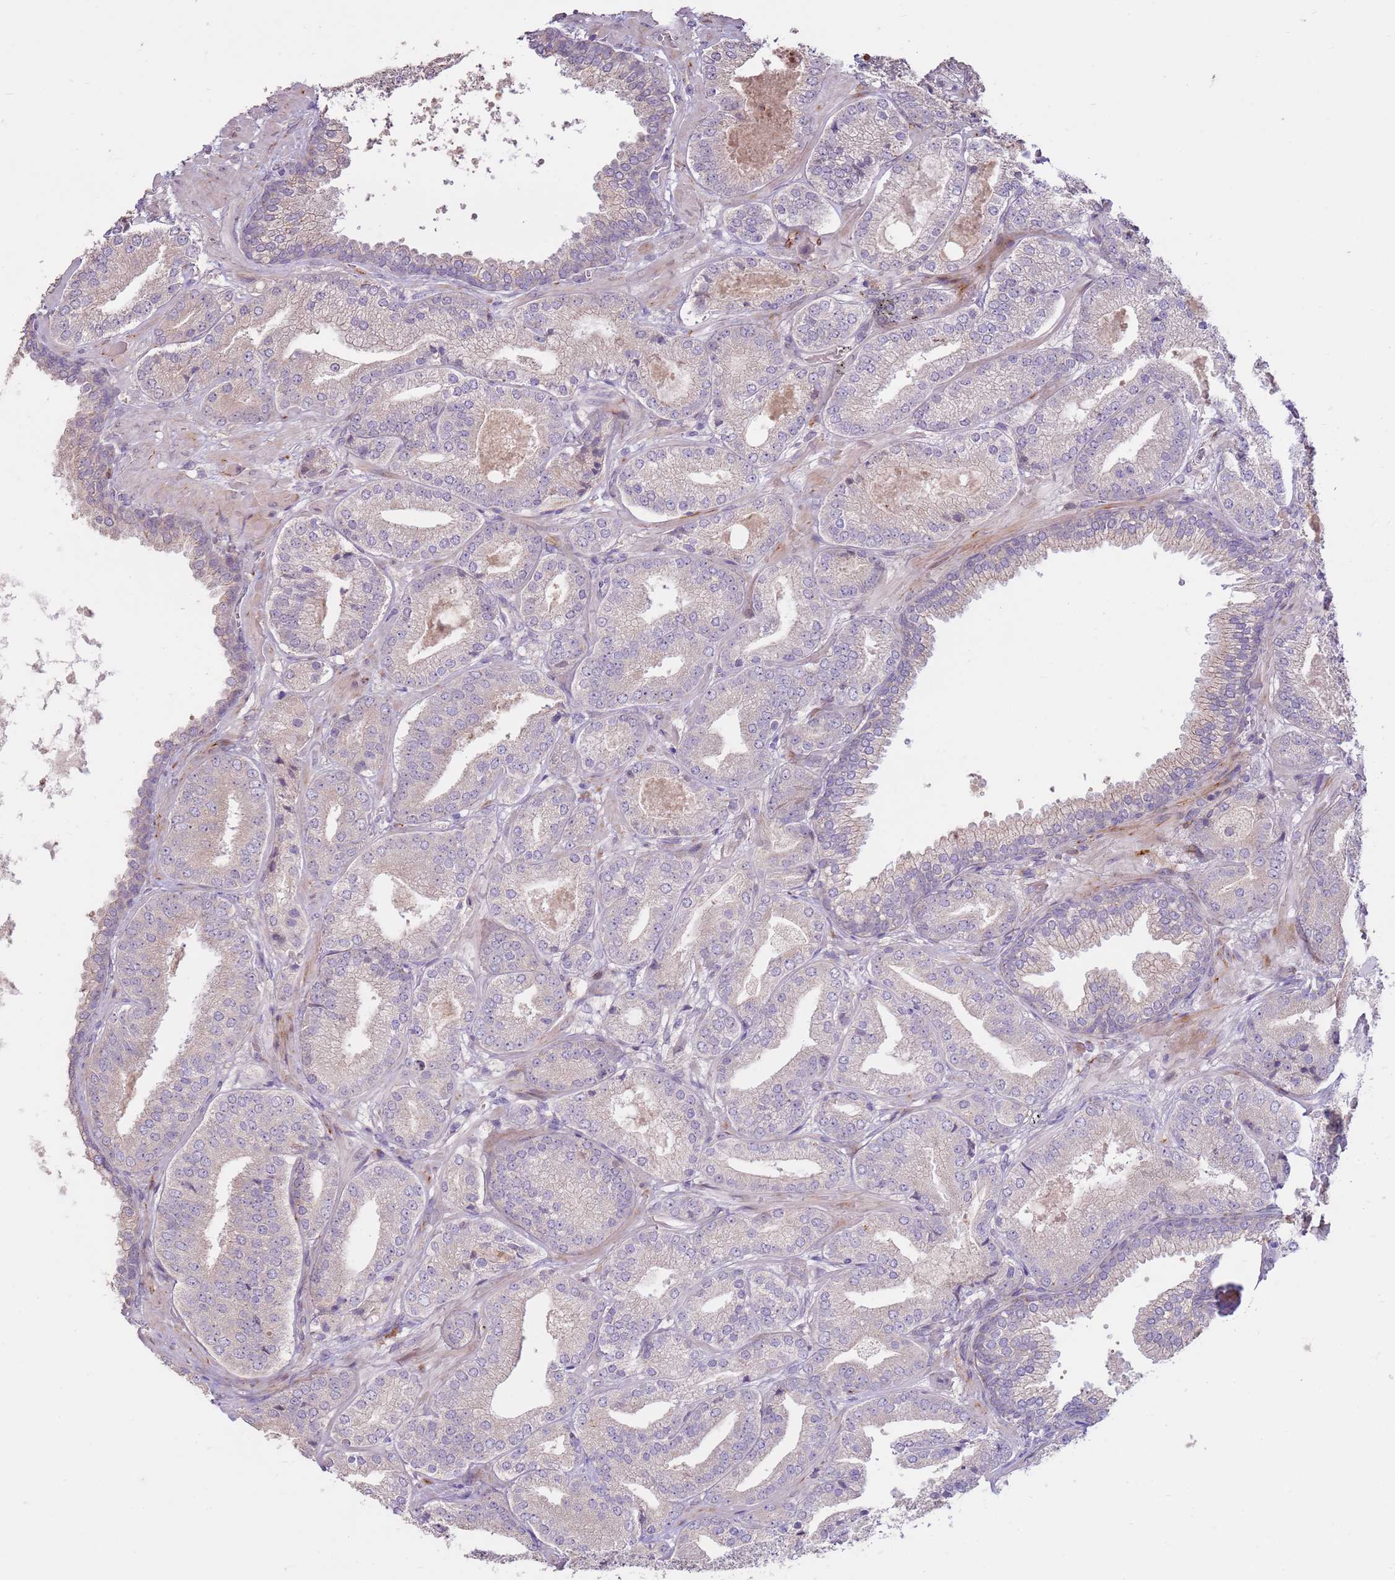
{"staining": {"intensity": "negative", "quantity": "none", "location": "none"}, "tissue": "prostate cancer", "cell_type": "Tumor cells", "image_type": "cancer", "snomed": [{"axis": "morphology", "description": "Adenocarcinoma, High grade"}, {"axis": "topography", "description": "Prostate"}], "caption": "Immunohistochemistry (IHC) of human prostate cancer (high-grade adenocarcinoma) displays no staining in tumor cells.", "gene": "LGI4", "patient": {"sex": "male", "age": 63}}